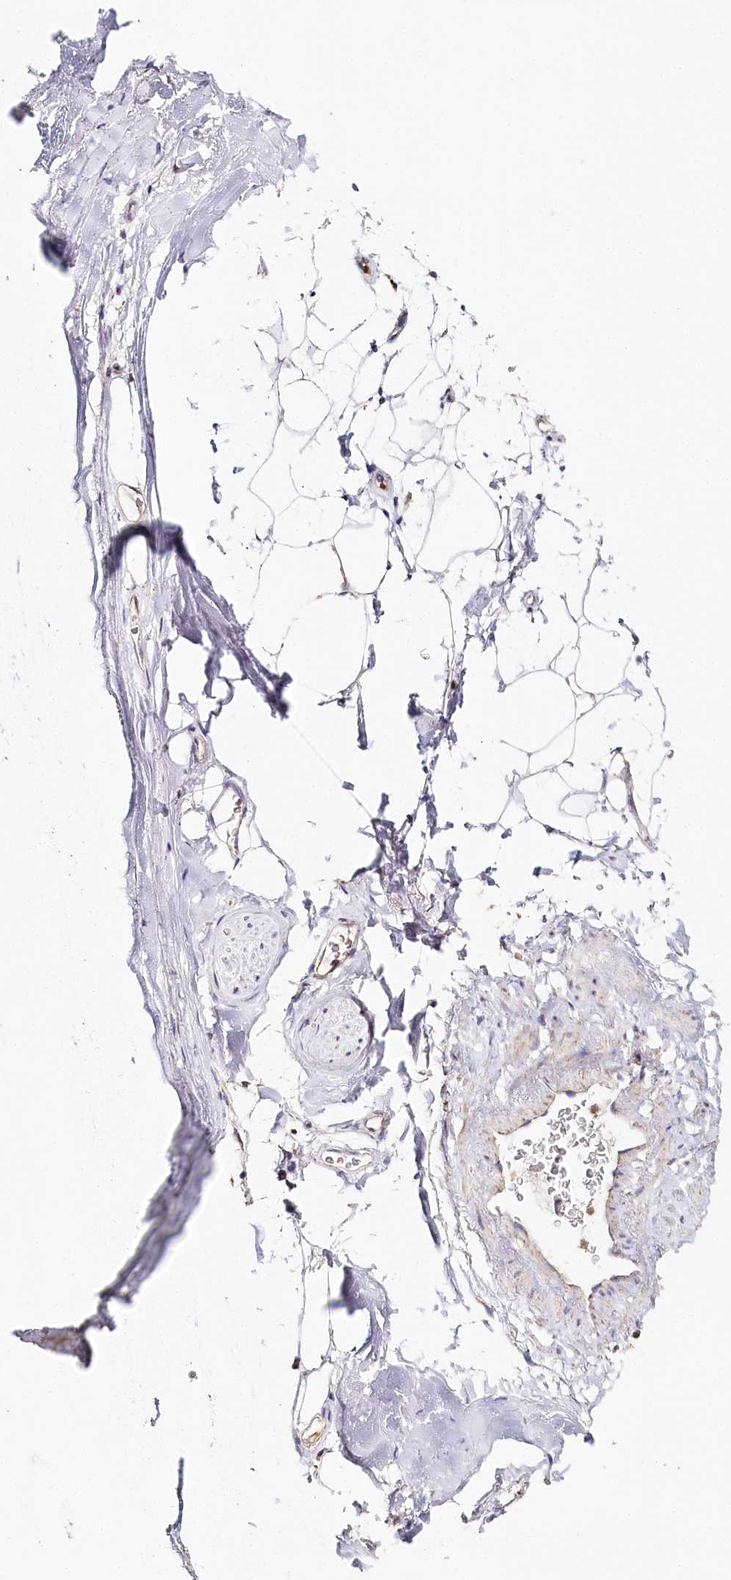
{"staining": {"intensity": "negative", "quantity": "none", "location": "none"}, "tissue": "adipose tissue", "cell_type": "Adipocytes", "image_type": "normal", "snomed": [{"axis": "morphology", "description": "Normal tissue, NOS"}, {"axis": "topography", "description": "Cartilage tissue"}, {"axis": "topography", "description": "Bronchus"}], "caption": "A high-resolution photomicrograph shows immunohistochemistry staining of benign adipose tissue, which reveals no significant staining in adipocytes. (DAB (3,3'-diaminobenzidine) immunohistochemistry, high magnification).", "gene": "MMP25", "patient": {"sex": "female", "age": 73}}